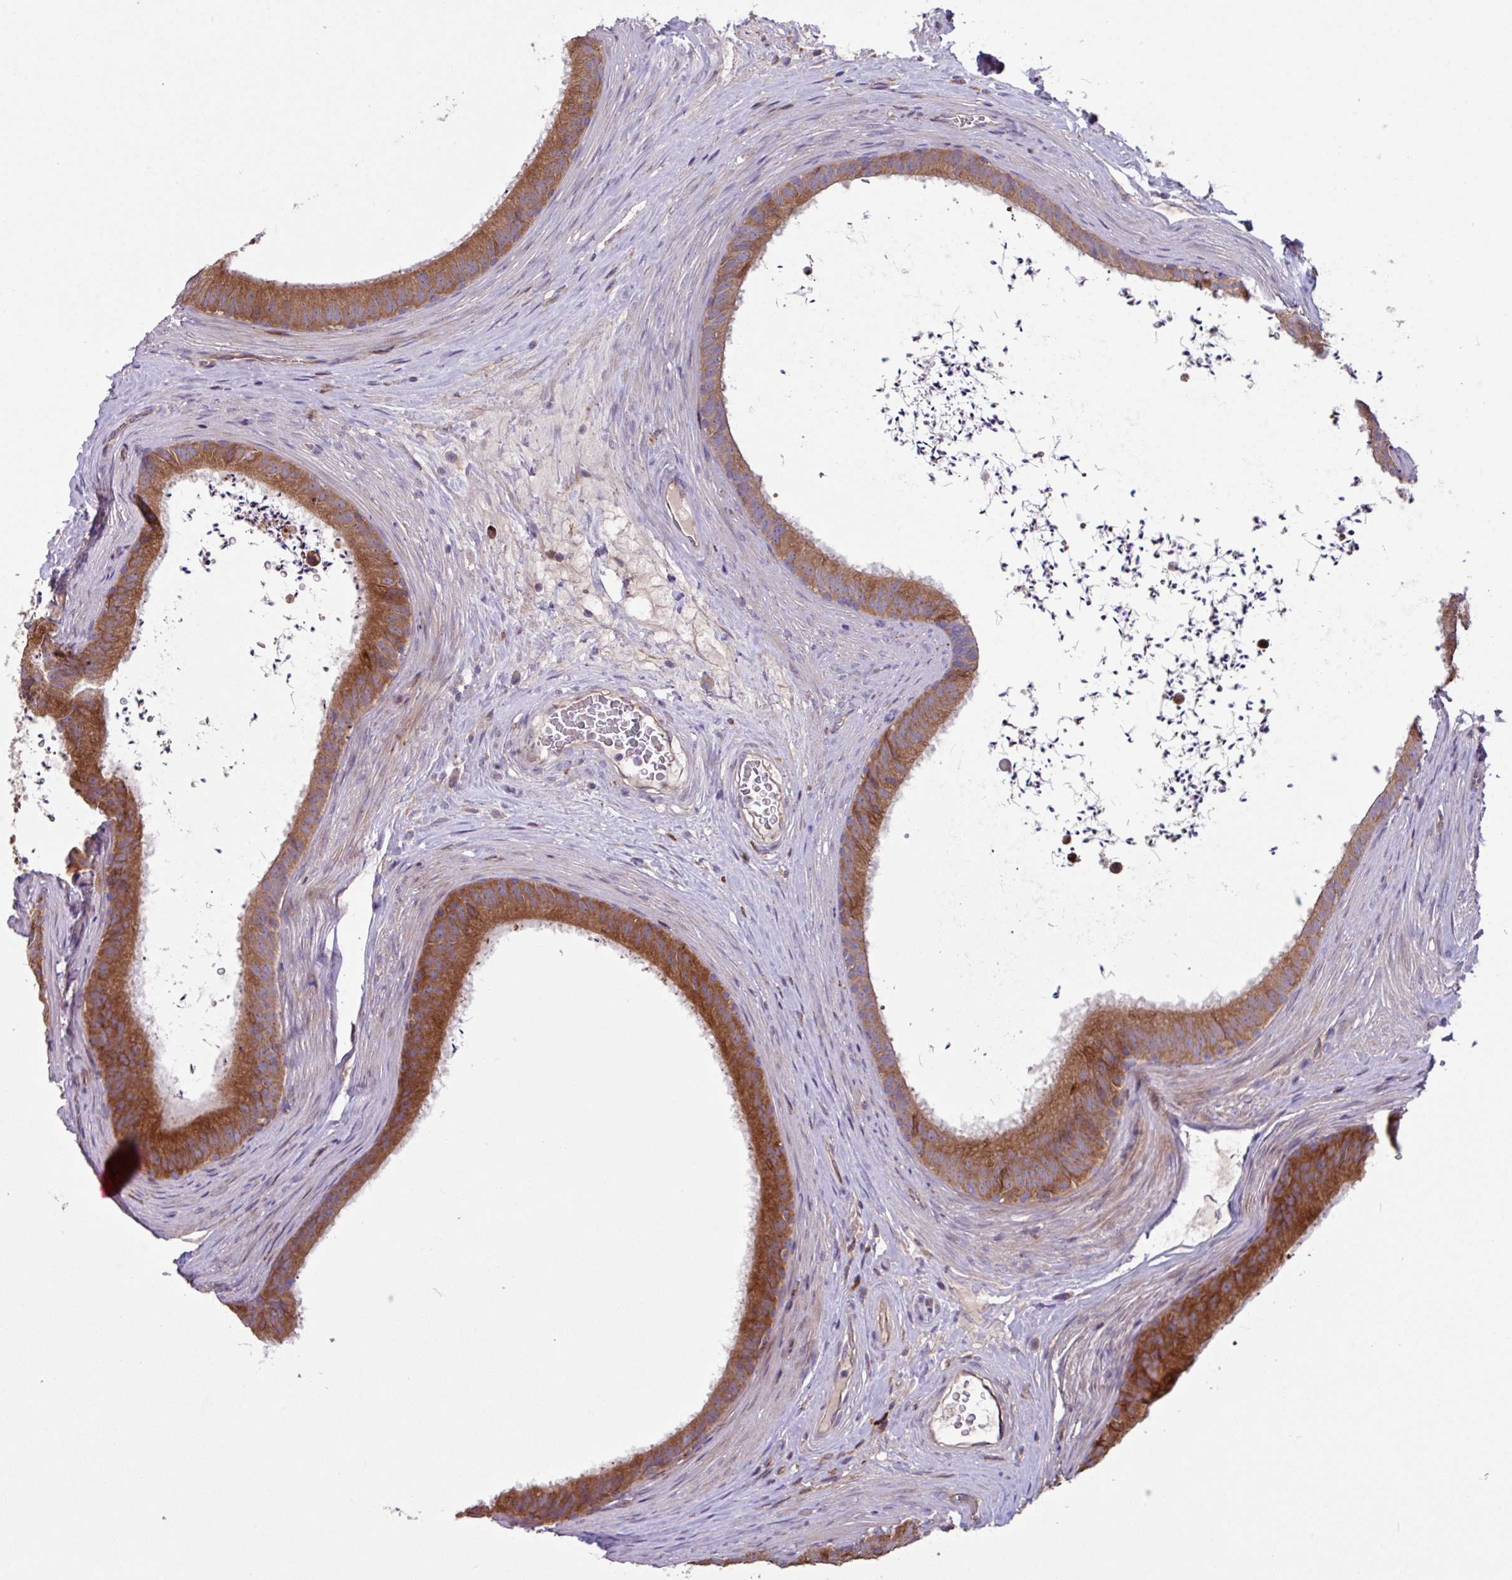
{"staining": {"intensity": "strong", "quantity": ">75%", "location": "cytoplasmic/membranous"}, "tissue": "epididymis", "cell_type": "Glandular cells", "image_type": "normal", "snomed": [{"axis": "morphology", "description": "Normal tissue, NOS"}, {"axis": "topography", "description": "Testis"}, {"axis": "topography", "description": "Epididymis"}], "caption": "Brown immunohistochemical staining in unremarkable human epididymis shows strong cytoplasmic/membranous staining in about >75% of glandular cells.", "gene": "PTPRQ", "patient": {"sex": "male", "age": 41}}